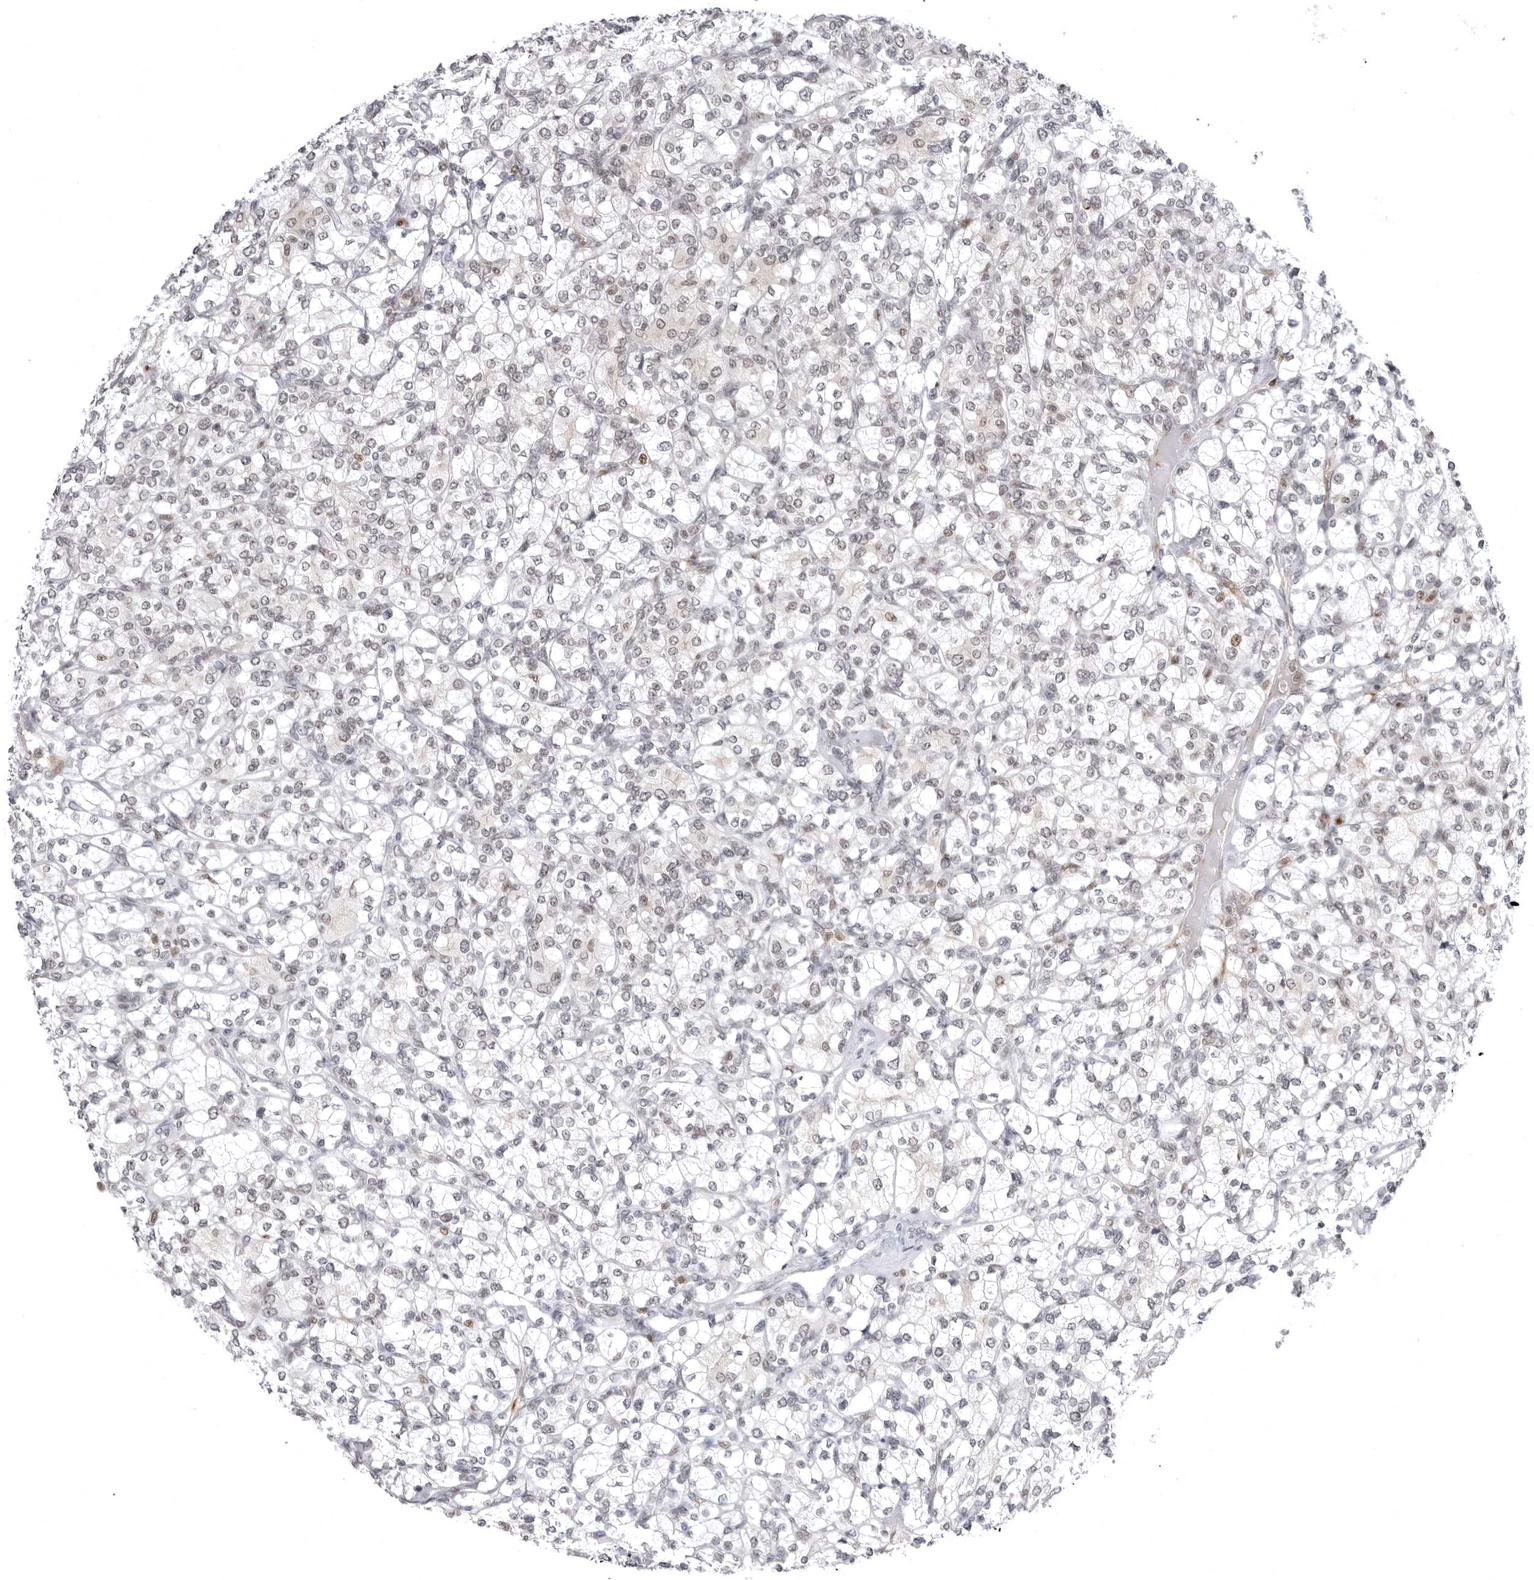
{"staining": {"intensity": "negative", "quantity": "none", "location": "none"}, "tissue": "renal cancer", "cell_type": "Tumor cells", "image_type": "cancer", "snomed": [{"axis": "morphology", "description": "Adenocarcinoma, NOS"}, {"axis": "topography", "description": "Kidney"}], "caption": "Immunohistochemistry (IHC) photomicrograph of human renal adenocarcinoma stained for a protein (brown), which reveals no expression in tumor cells.", "gene": "PTK2B", "patient": {"sex": "male", "age": 77}}